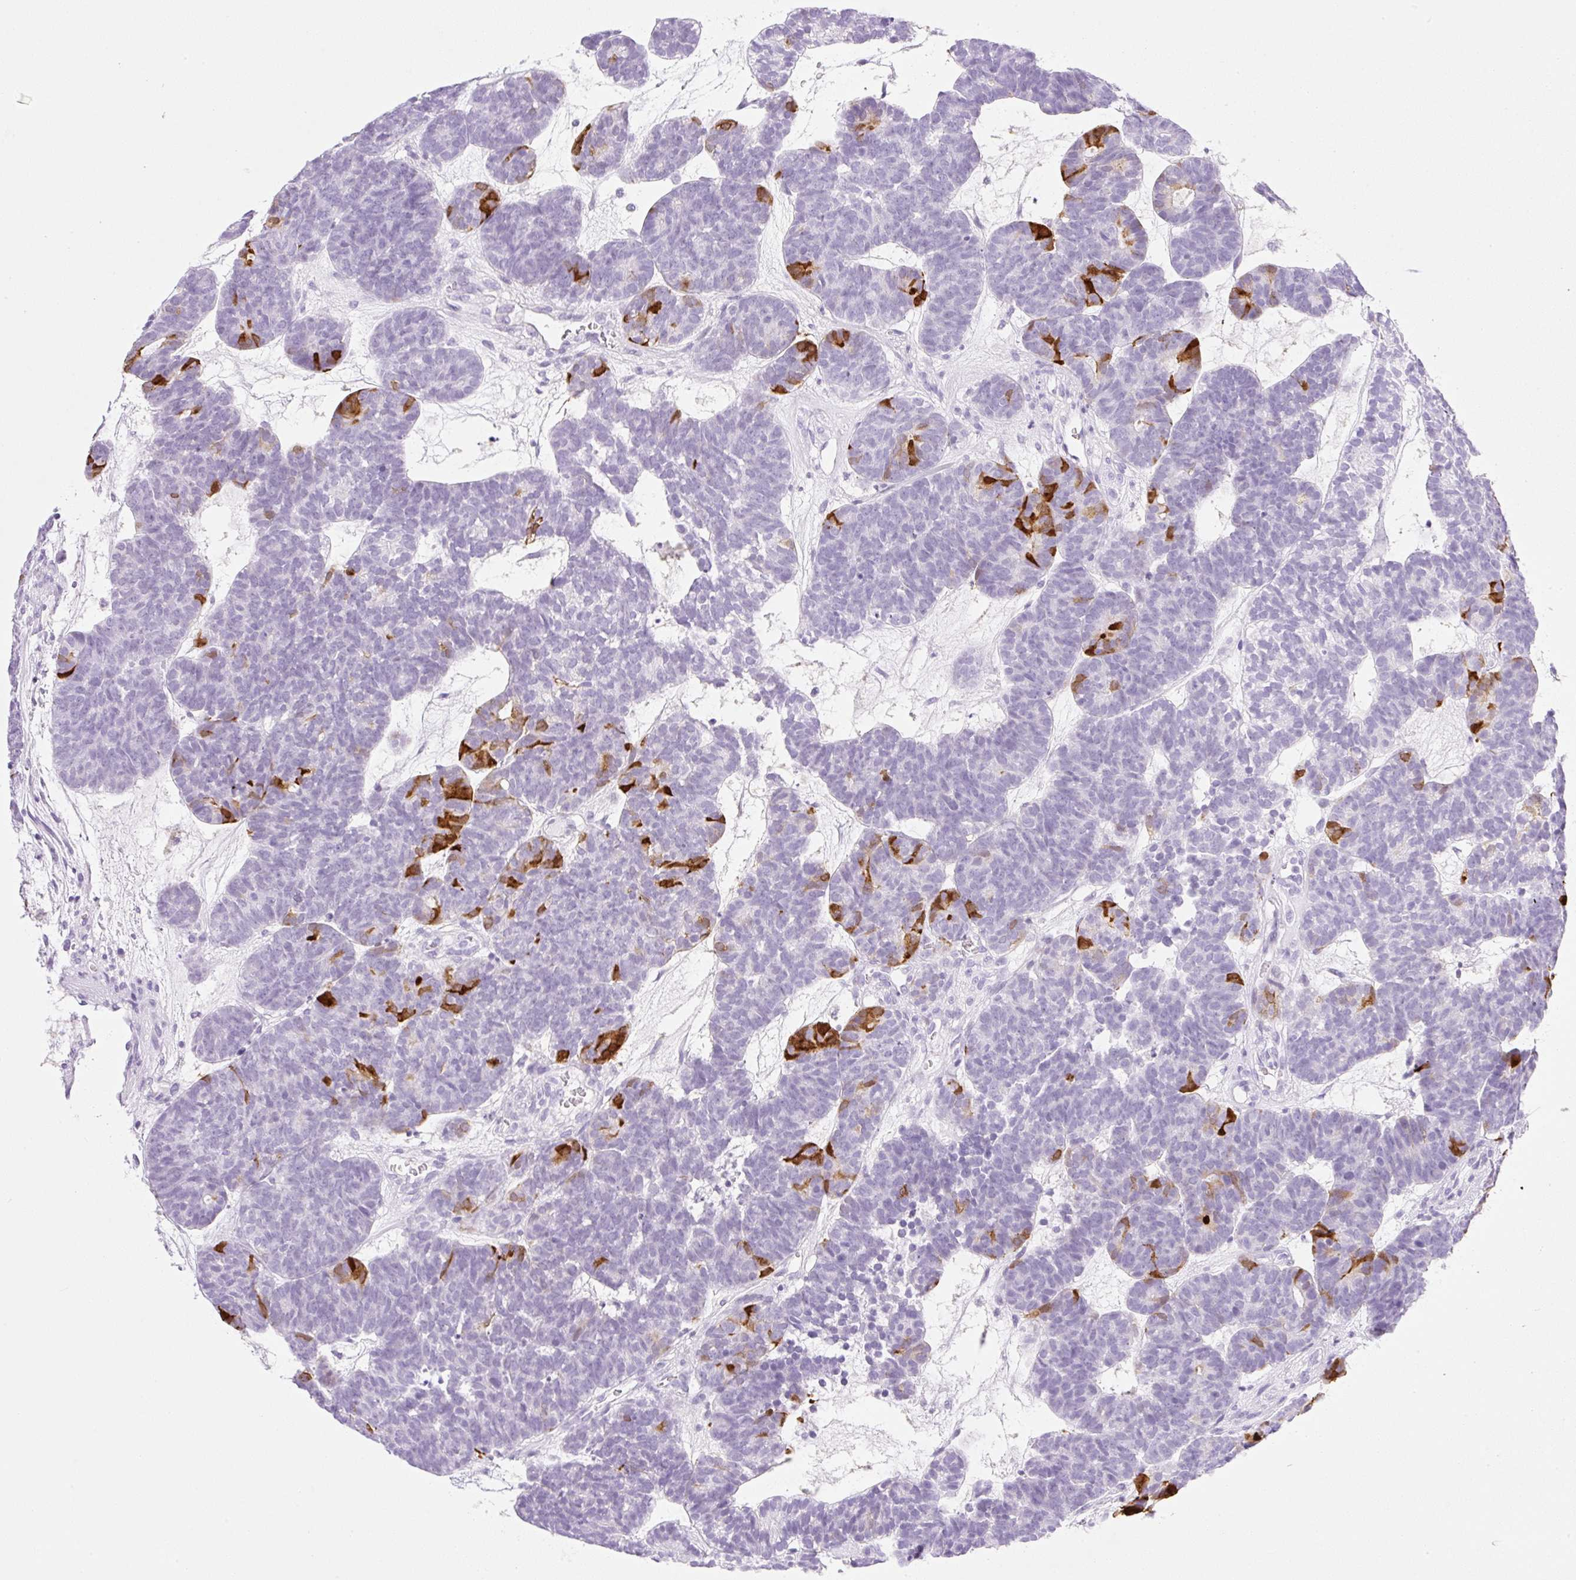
{"staining": {"intensity": "strong", "quantity": "<25%", "location": "cytoplasmic/membranous"}, "tissue": "head and neck cancer", "cell_type": "Tumor cells", "image_type": "cancer", "snomed": [{"axis": "morphology", "description": "Adenocarcinoma, NOS"}, {"axis": "topography", "description": "Head-Neck"}], "caption": "The immunohistochemical stain labels strong cytoplasmic/membranous expression in tumor cells of head and neck adenocarcinoma tissue.", "gene": "SPRR4", "patient": {"sex": "female", "age": 81}}